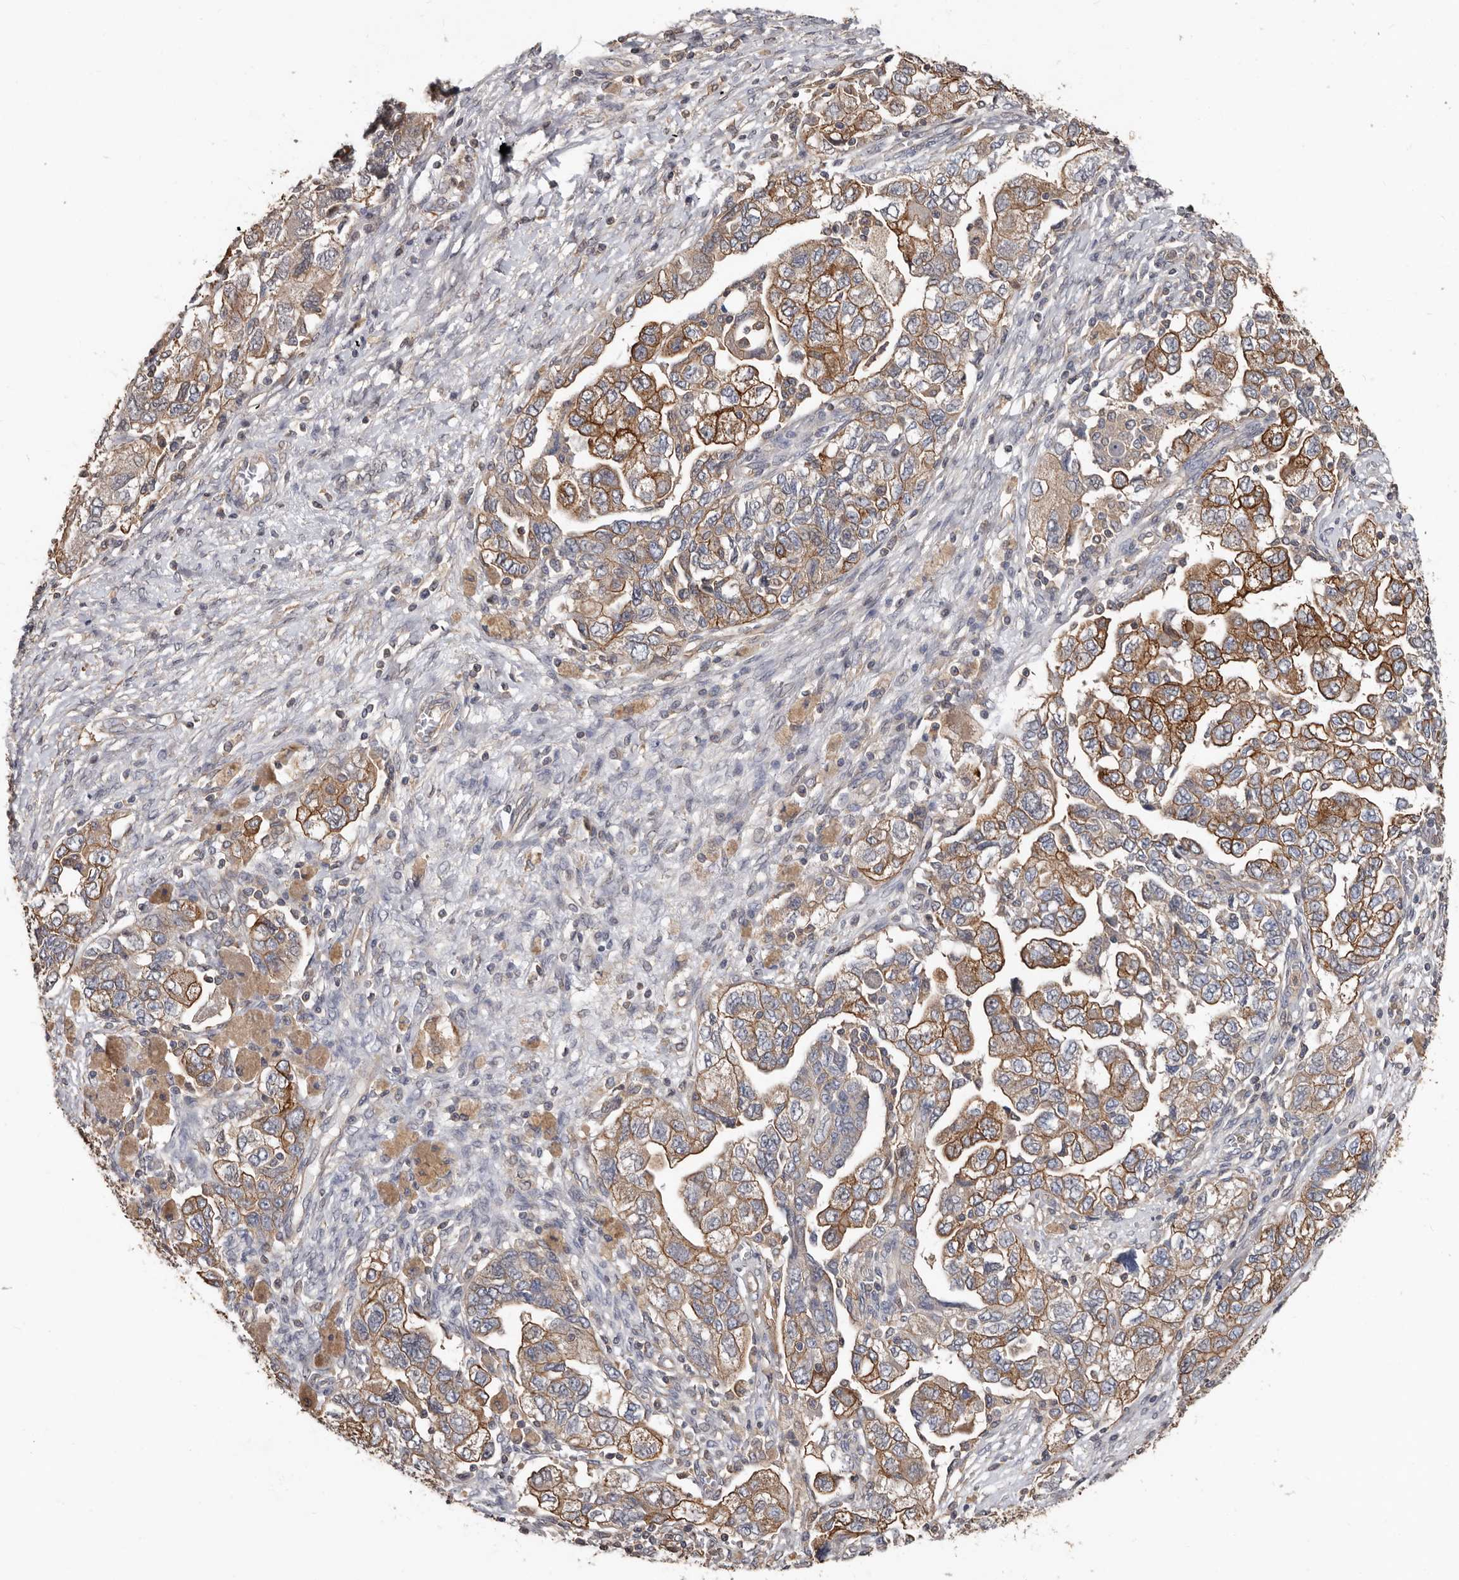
{"staining": {"intensity": "moderate", "quantity": ">75%", "location": "cytoplasmic/membranous"}, "tissue": "ovarian cancer", "cell_type": "Tumor cells", "image_type": "cancer", "snomed": [{"axis": "morphology", "description": "Carcinoma, NOS"}, {"axis": "morphology", "description": "Cystadenocarcinoma, serous, NOS"}, {"axis": "topography", "description": "Ovary"}], "caption": "Protein expression analysis of ovarian cancer demonstrates moderate cytoplasmic/membranous staining in approximately >75% of tumor cells. (DAB (3,3'-diaminobenzidine) IHC, brown staining for protein, blue staining for nuclei).", "gene": "MRPL18", "patient": {"sex": "female", "age": 69}}